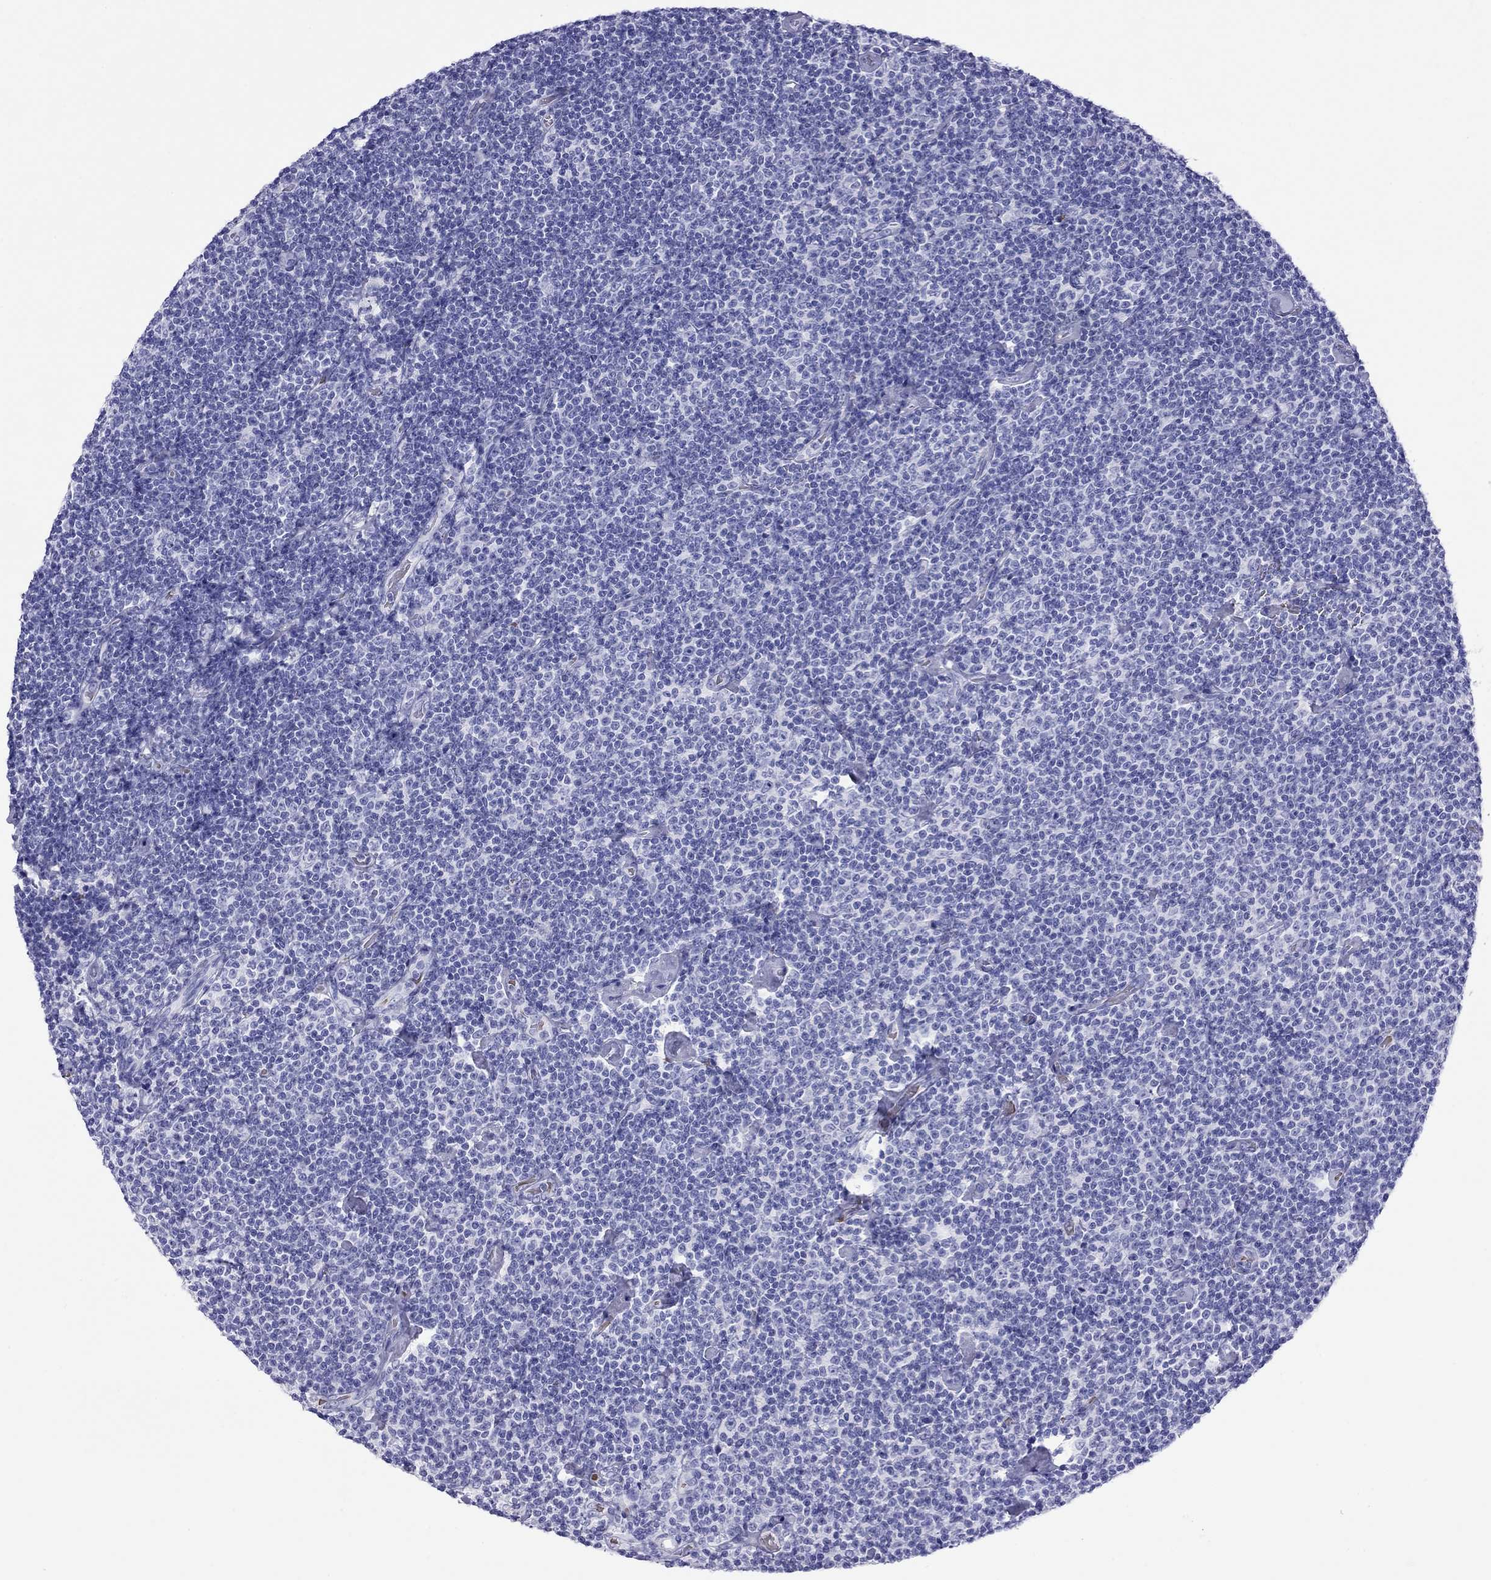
{"staining": {"intensity": "negative", "quantity": "none", "location": "none"}, "tissue": "lymphoma", "cell_type": "Tumor cells", "image_type": "cancer", "snomed": [{"axis": "morphology", "description": "Malignant lymphoma, non-Hodgkin's type, Low grade"}, {"axis": "topography", "description": "Lymph node"}], "caption": "Immunohistochemical staining of human lymphoma shows no significant staining in tumor cells. (DAB IHC with hematoxylin counter stain).", "gene": "PTPRN", "patient": {"sex": "male", "age": 81}}